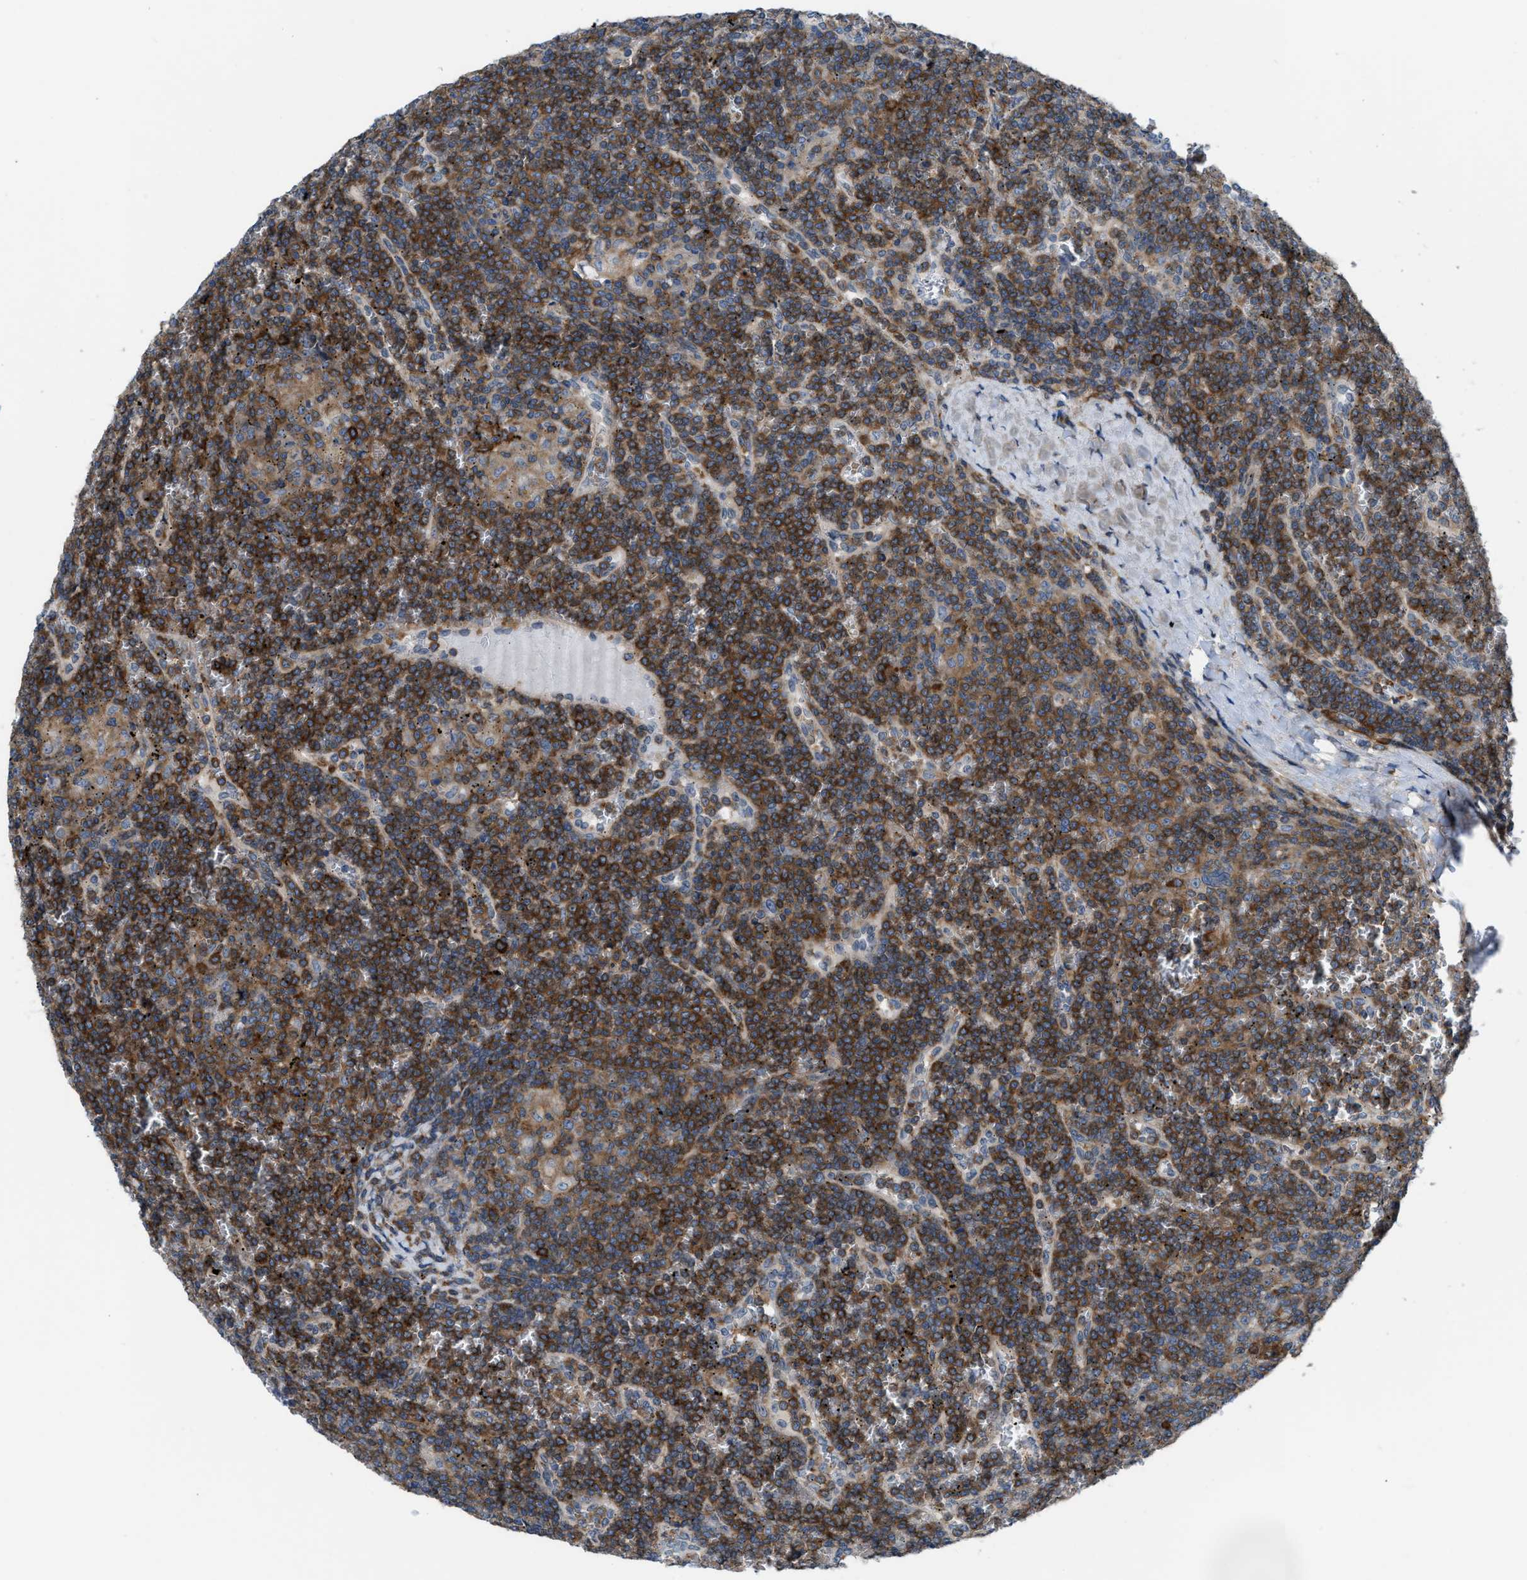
{"staining": {"intensity": "strong", "quantity": ">75%", "location": "cytoplasmic/membranous"}, "tissue": "lymphoma", "cell_type": "Tumor cells", "image_type": "cancer", "snomed": [{"axis": "morphology", "description": "Malignant lymphoma, non-Hodgkin's type, Low grade"}, {"axis": "topography", "description": "Spleen"}], "caption": "Immunohistochemical staining of malignant lymphoma, non-Hodgkin's type (low-grade) displays high levels of strong cytoplasmic/membranous protein staining in approximately >75% of tumor cells.", "gene": "MYO18A", "patient": {"sex": "female", "age": 19}}